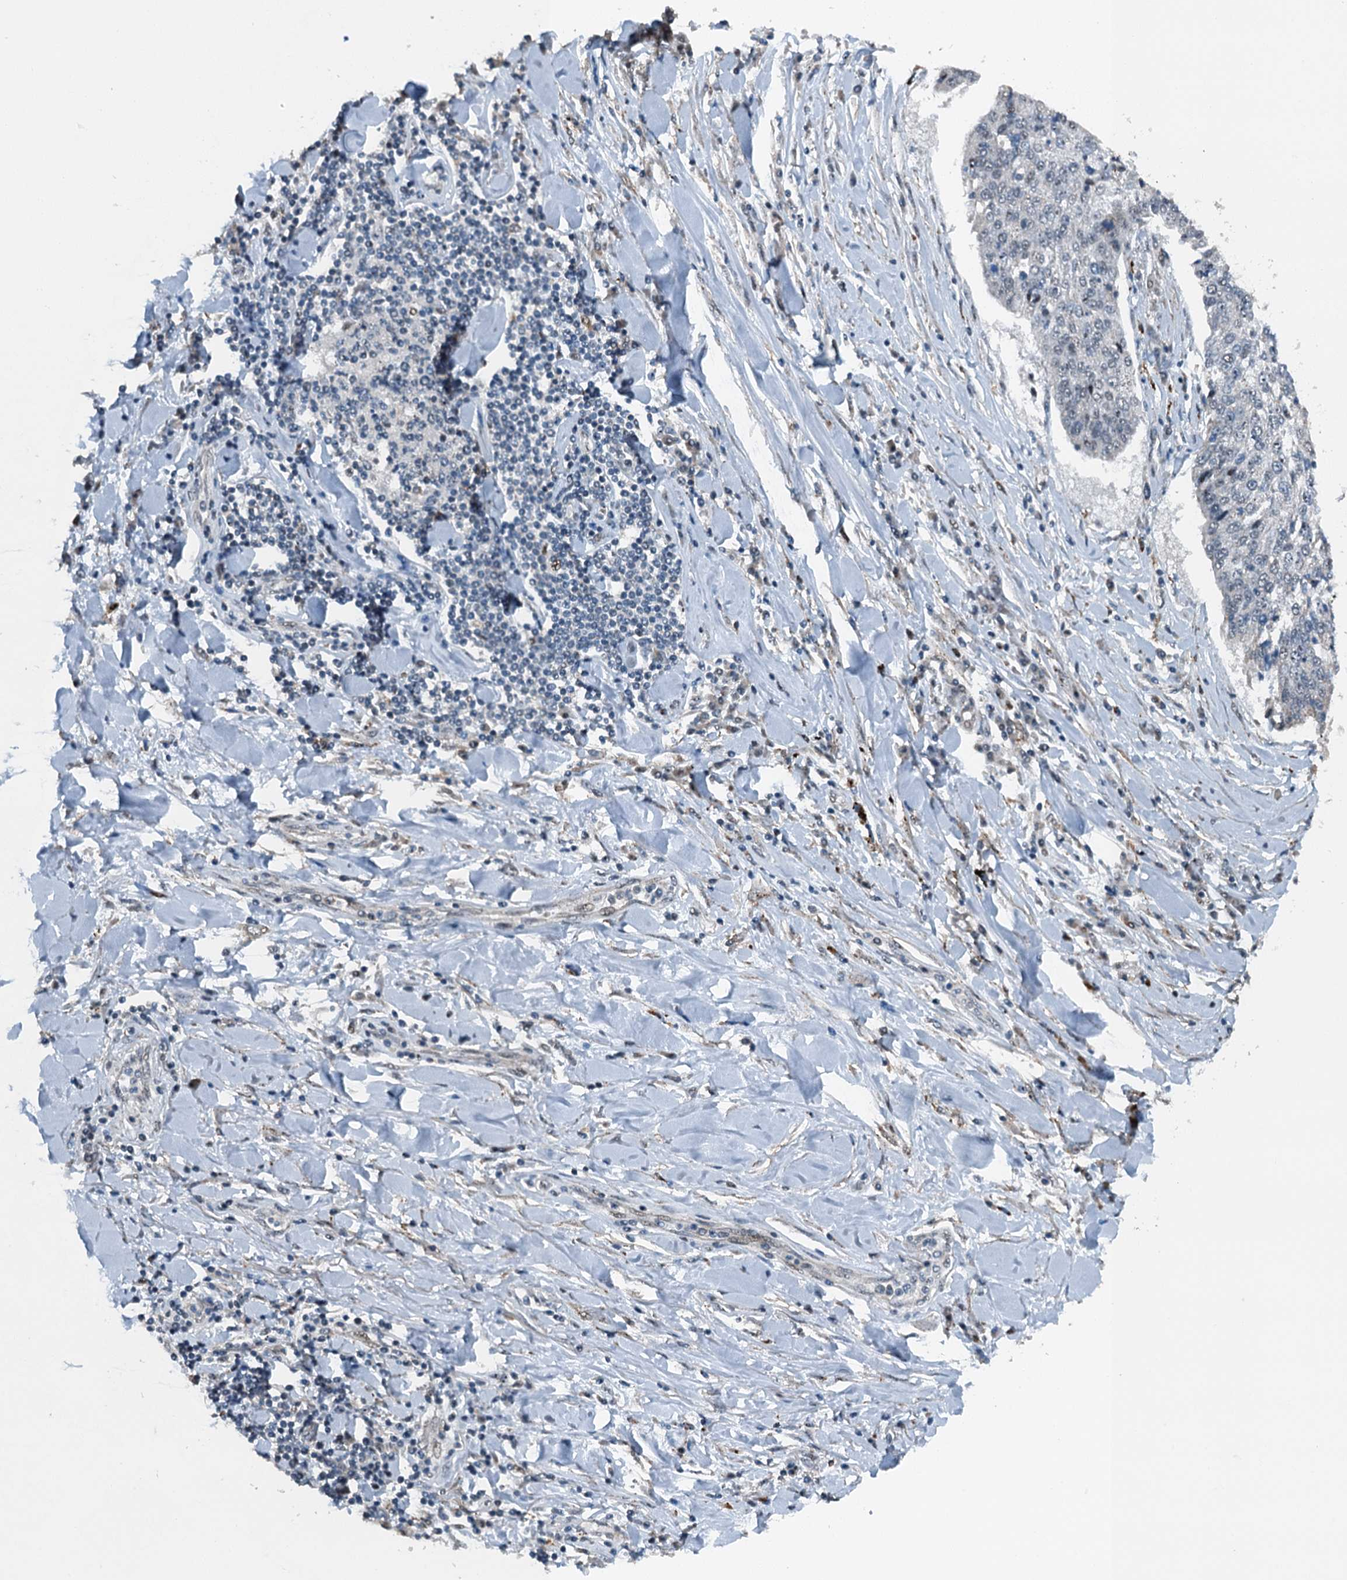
{"staining": {"intensity": "negative", "quantity": "none", "location": "none"}, "tissue": "lung cancer", "cell_type": "Tumor cells", "image_type": "cancer", "snomed": [{"axis": "morphology", "description": "Normal tissue, NOS"}, {"axis": "morphology", "description": "Squamous cell carcinoma, NOS"}, {"axis": "topography", "description": "Cartilage tissue"}, {"axis": "topography", "description": "Bronchus"}, {"axis": "topography", "description": "Lung"}, {"axis": "topography", "description": "Peripheral nerve tissue"}], "caption": "DAB (3,3'-diaminobenzidine) immunohistochemical staining of human lung cancer displays no significant staining in tumor cells.", "gene": "BMERB1", "patient": {"sex": "female", "age": 49}}